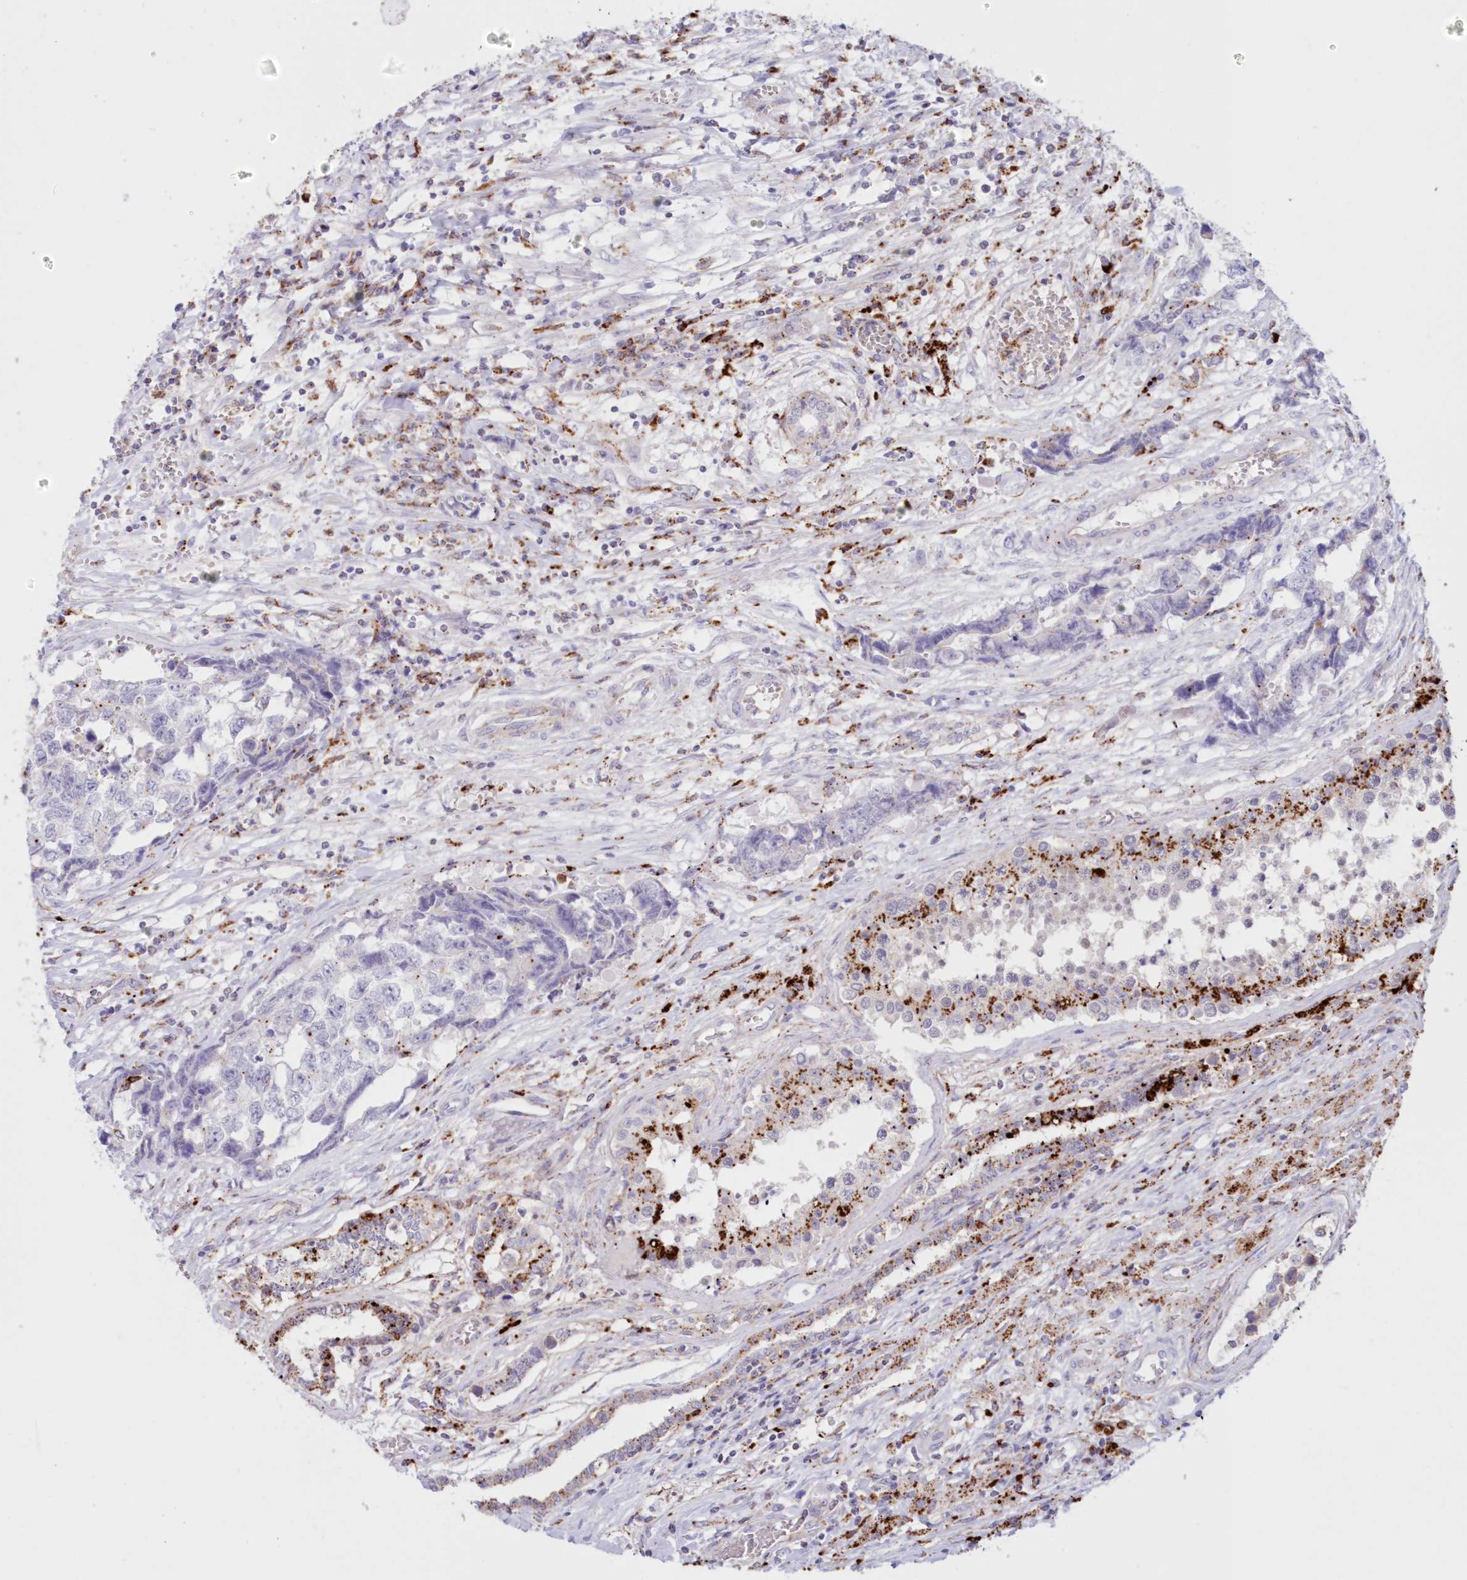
{"staining": {"intensity": "negative", "quantity": "none", "location": "none"}, "tissue": "testis cancer", "cell_type": "Tumor cells", "image_type": "cancer", "snomed": [{"axis": "morphology", "description": "Carcinoma, Embryonal, NOS"}, {"axis": "topography", "description": "Testis"}], "caption": "This is a photomicrograph of IHC staining of testis embryonal carcinoma, which shows no expression in tumor cells.", "gene": "TPP1", "patient": {"sex": "male", "age": 31}}